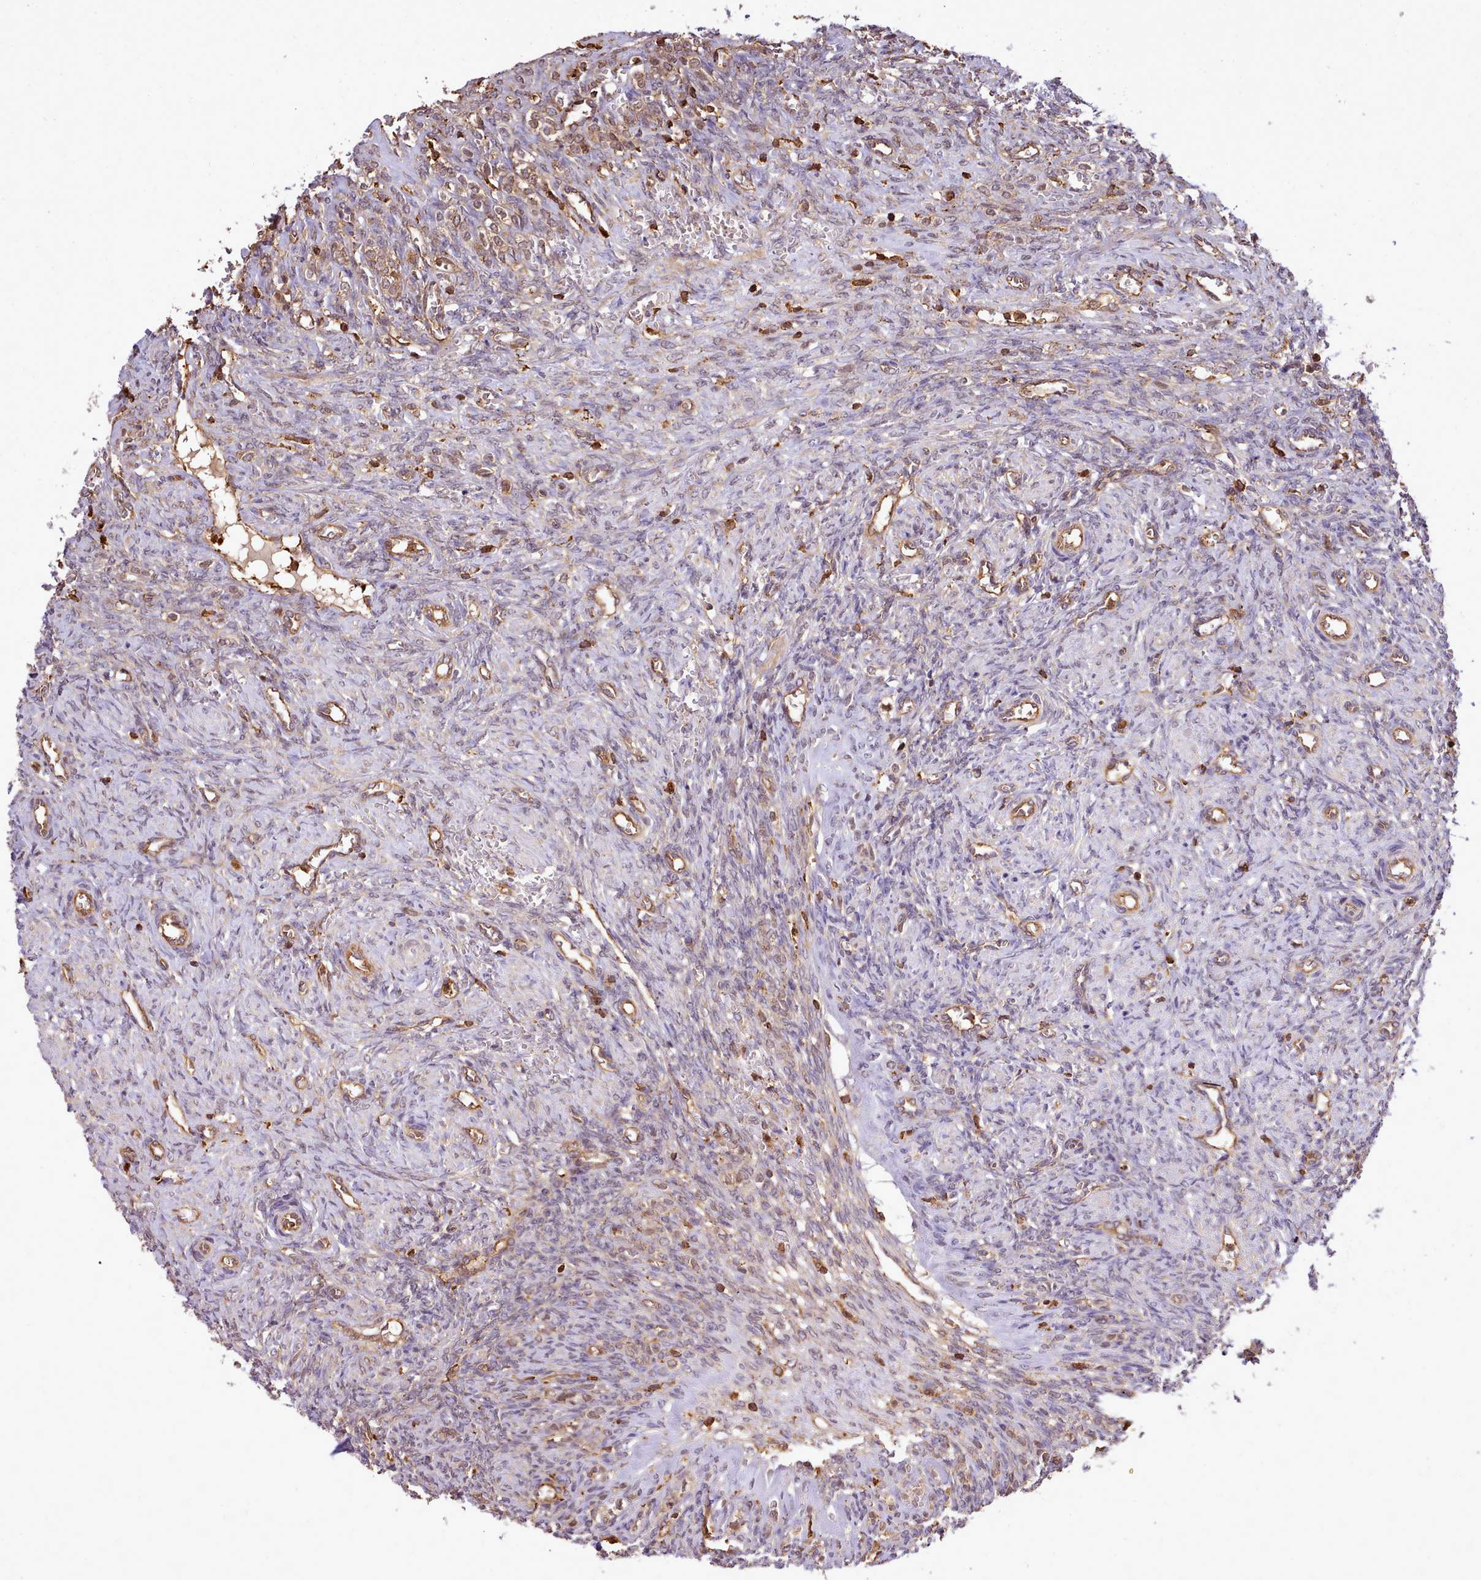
{"staining": {"intensity": "moderate", "quantity": ">75%", "location": "cytoplasmic/membranous"}, "tissue": "ovary", "cell_type": "Follicle cells", "image_type": "normal", "snomed": [{"axis": "morphology", "description": "Normal tissue, NOS"}, {"axis": "topography", "description": "Ovary"}], "caption": "Moderate cytoplasmic/membranous staining is present in about >75% of follicle cells in unremarkable ovary. The staining was performed using DAB to visualize the protein expression in brown, while the nuclei were stained in blue with hematoxylin (Magnification: 20x).", "gene": "CAPZA1", "patient": {"sex": "female", "age": 41}}